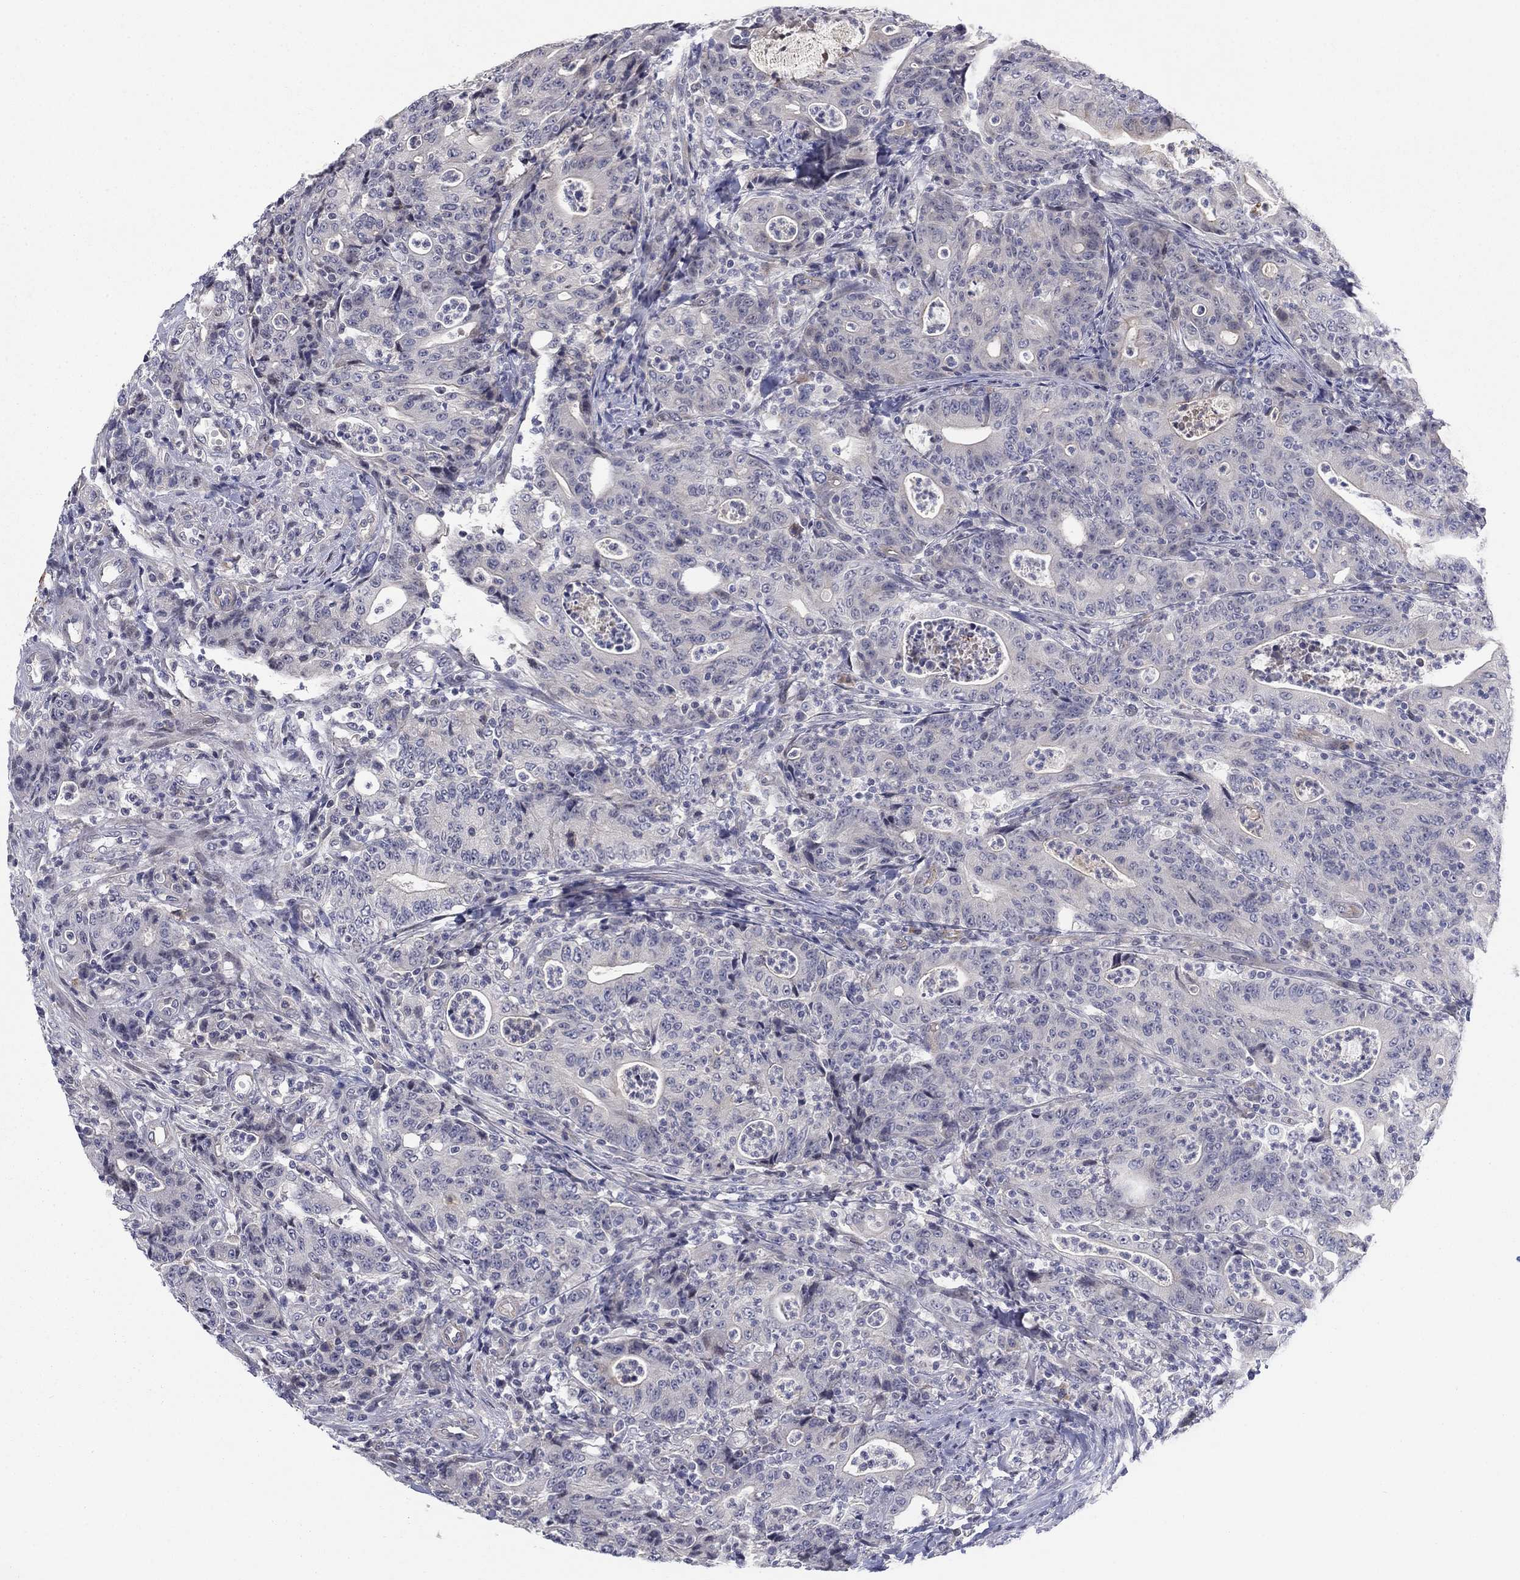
{"staining": {"intensity": "negative", "quantity": "none", "location": "none"}, "tissue": "colorectal cancer", "cell_type": "Tumor cells", "image_type": "cancer", "snomed": [{"axis": "morphology", "description": "Adenocarcinoma, NOS"}, {"axis": "topography", "description": "Colon"}], "caption": "Histopathology image shows no significant protein staining in tumor cells of adenocarcinoma (colorectal).", "gene": "AMN1", "patient": {"sex": "male", "age": 70}}